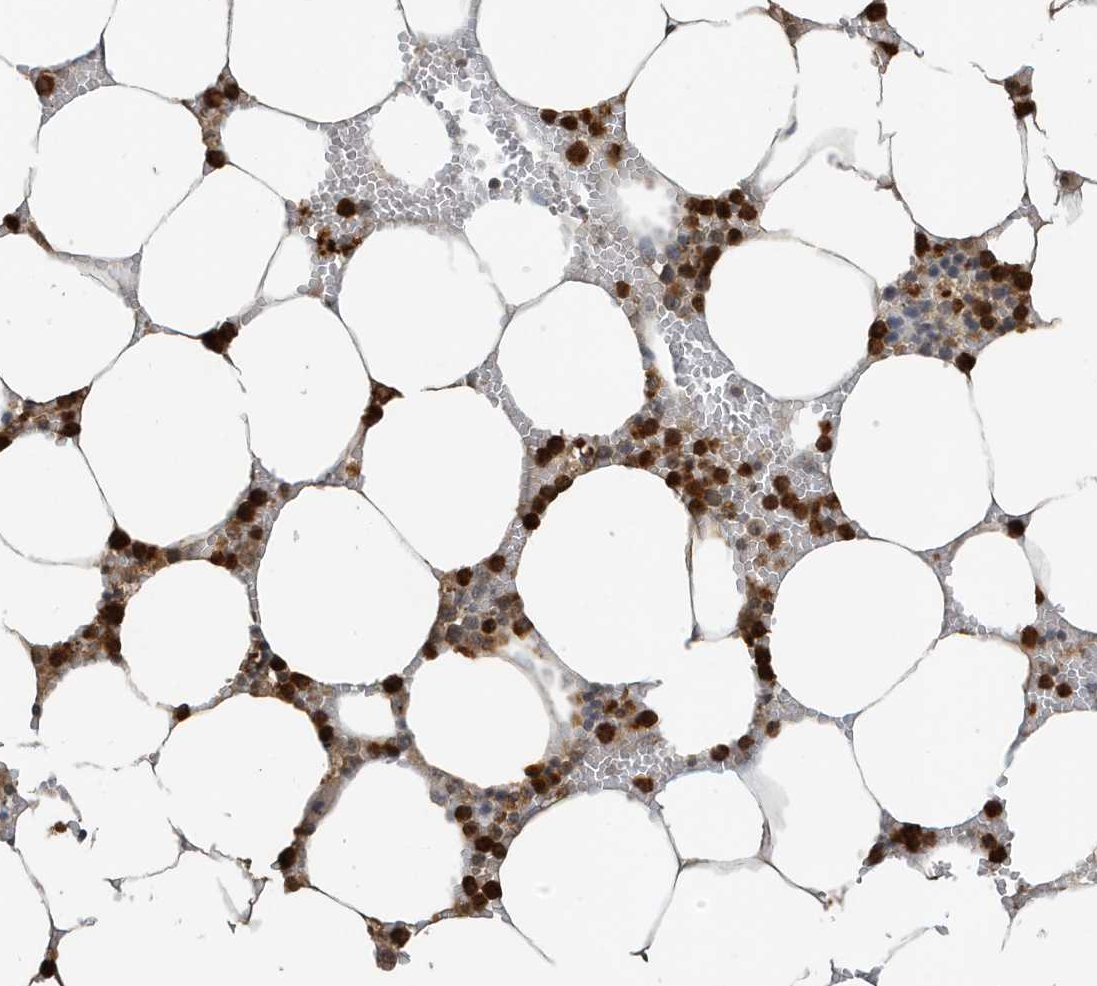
{"staining": {"intensity": "strong", "quantity": ">75%", "location": "cytoplasmic/membranous,nuclear"}, "tissue": "bone marrow", "cell_type": "Hematopoietic cells", "image_type": "normal", "snomed": [{"axis": "morphology", "description": "Normal tissue, NOS"}, {"axis": "topography", "description": "Bone marrow"}], "caption": "Protein expression analysis of benign human bone marrow reveals strong cytoplasmic/membranous,nuclear staining in about >75% of hematopoietic cells.", "gene": "DEFA1", "patient": {"sex": "male", "age": 70}}